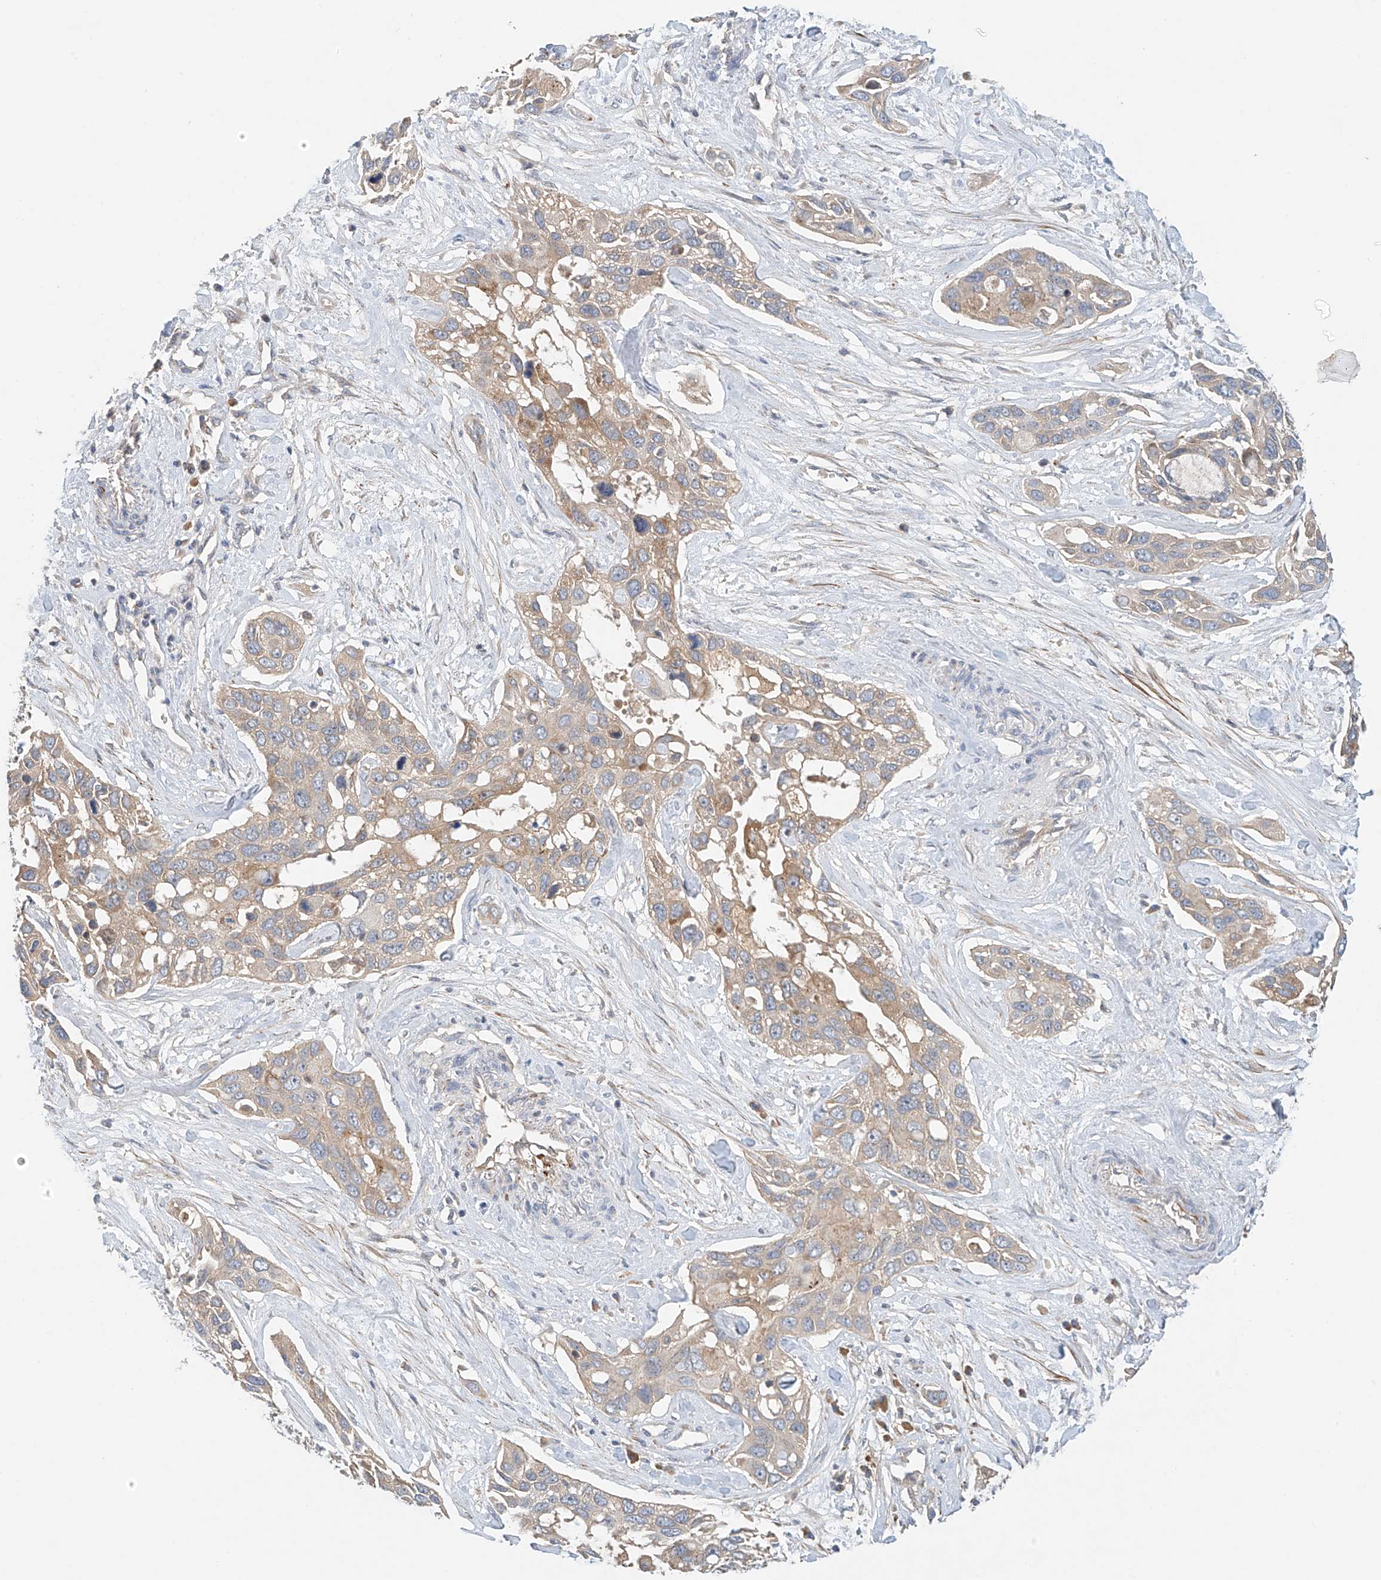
{"staining": {"intensity": "weak", "quantity": "<25%", "location": "cytoplasmic/membranous"}, "tissue": "pancreatic cancer", "cell_type": "Tumor cells", "image_type": "cancer", "snomed": [{"axis": "morphology", "description": "Adenocarcinoma, NOS"}, {"axis": "topography", "description": "Pancreas"}], "caption": "Immunohistochemical staining of adenocarcinoma (pancreatic) displays no significant expression in tumor cells. (DAB immunohistochemistry (IHC), high magnification).", "gene": "LYRM9", "patient": {"sex": "female", "age": 60}}